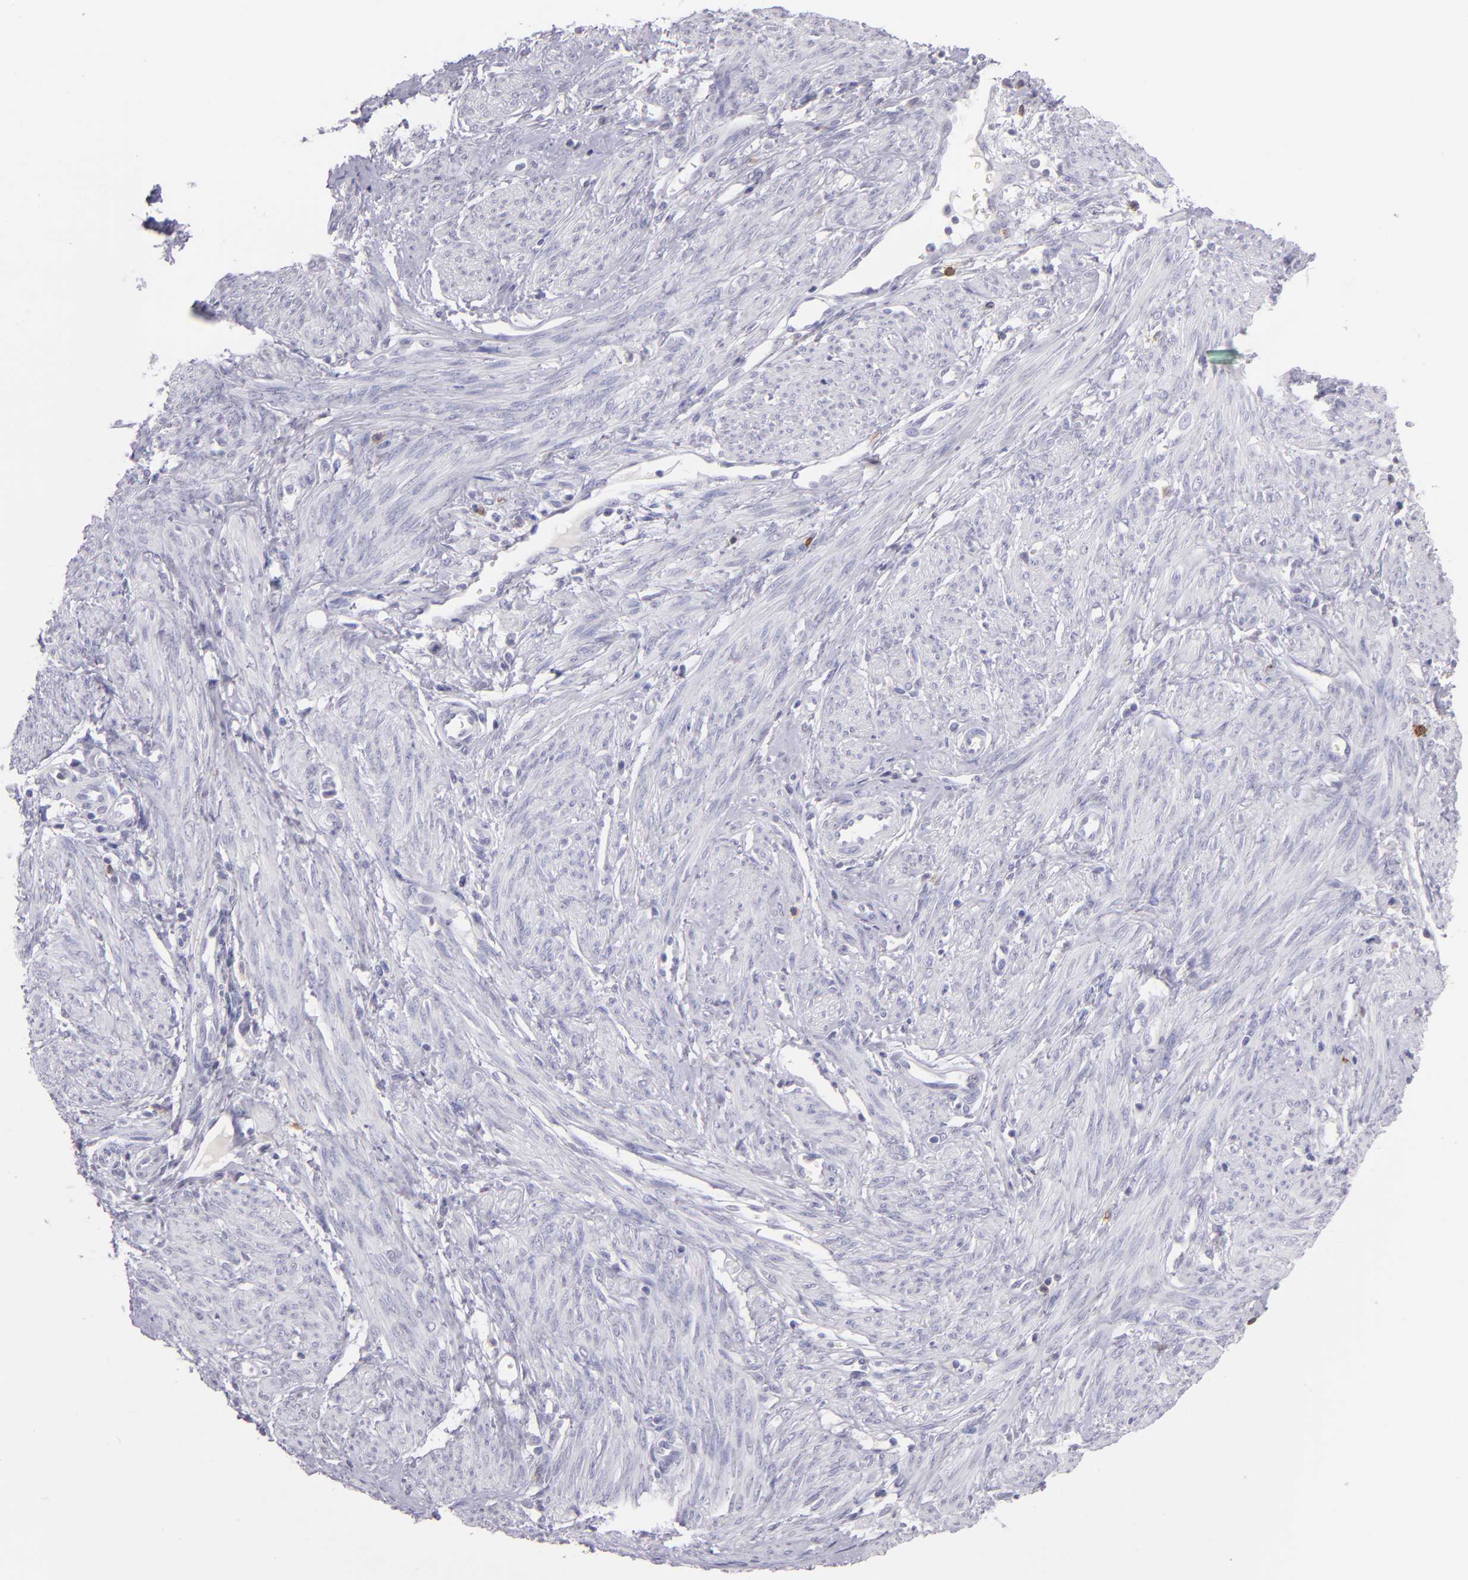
{"staining": {"intensity": "negative", "quantity": "none", "location": "none"}, "tissue": "endometrial cancer", "cell_type": "Tumor cells", "image_type": "cancer", "snomed": [{"axis": "morphology", "description": "Adenocarcinoma, NOS"}, {"axis": "topography", "description": "Endometrium"}], "caption": "Immunohistochemical staining of human endometrial adenocarcinoma shows no significant positivity in tumor cells.", "gene": "IL2RA", "patient": {"sex": "female", "age": 75}}